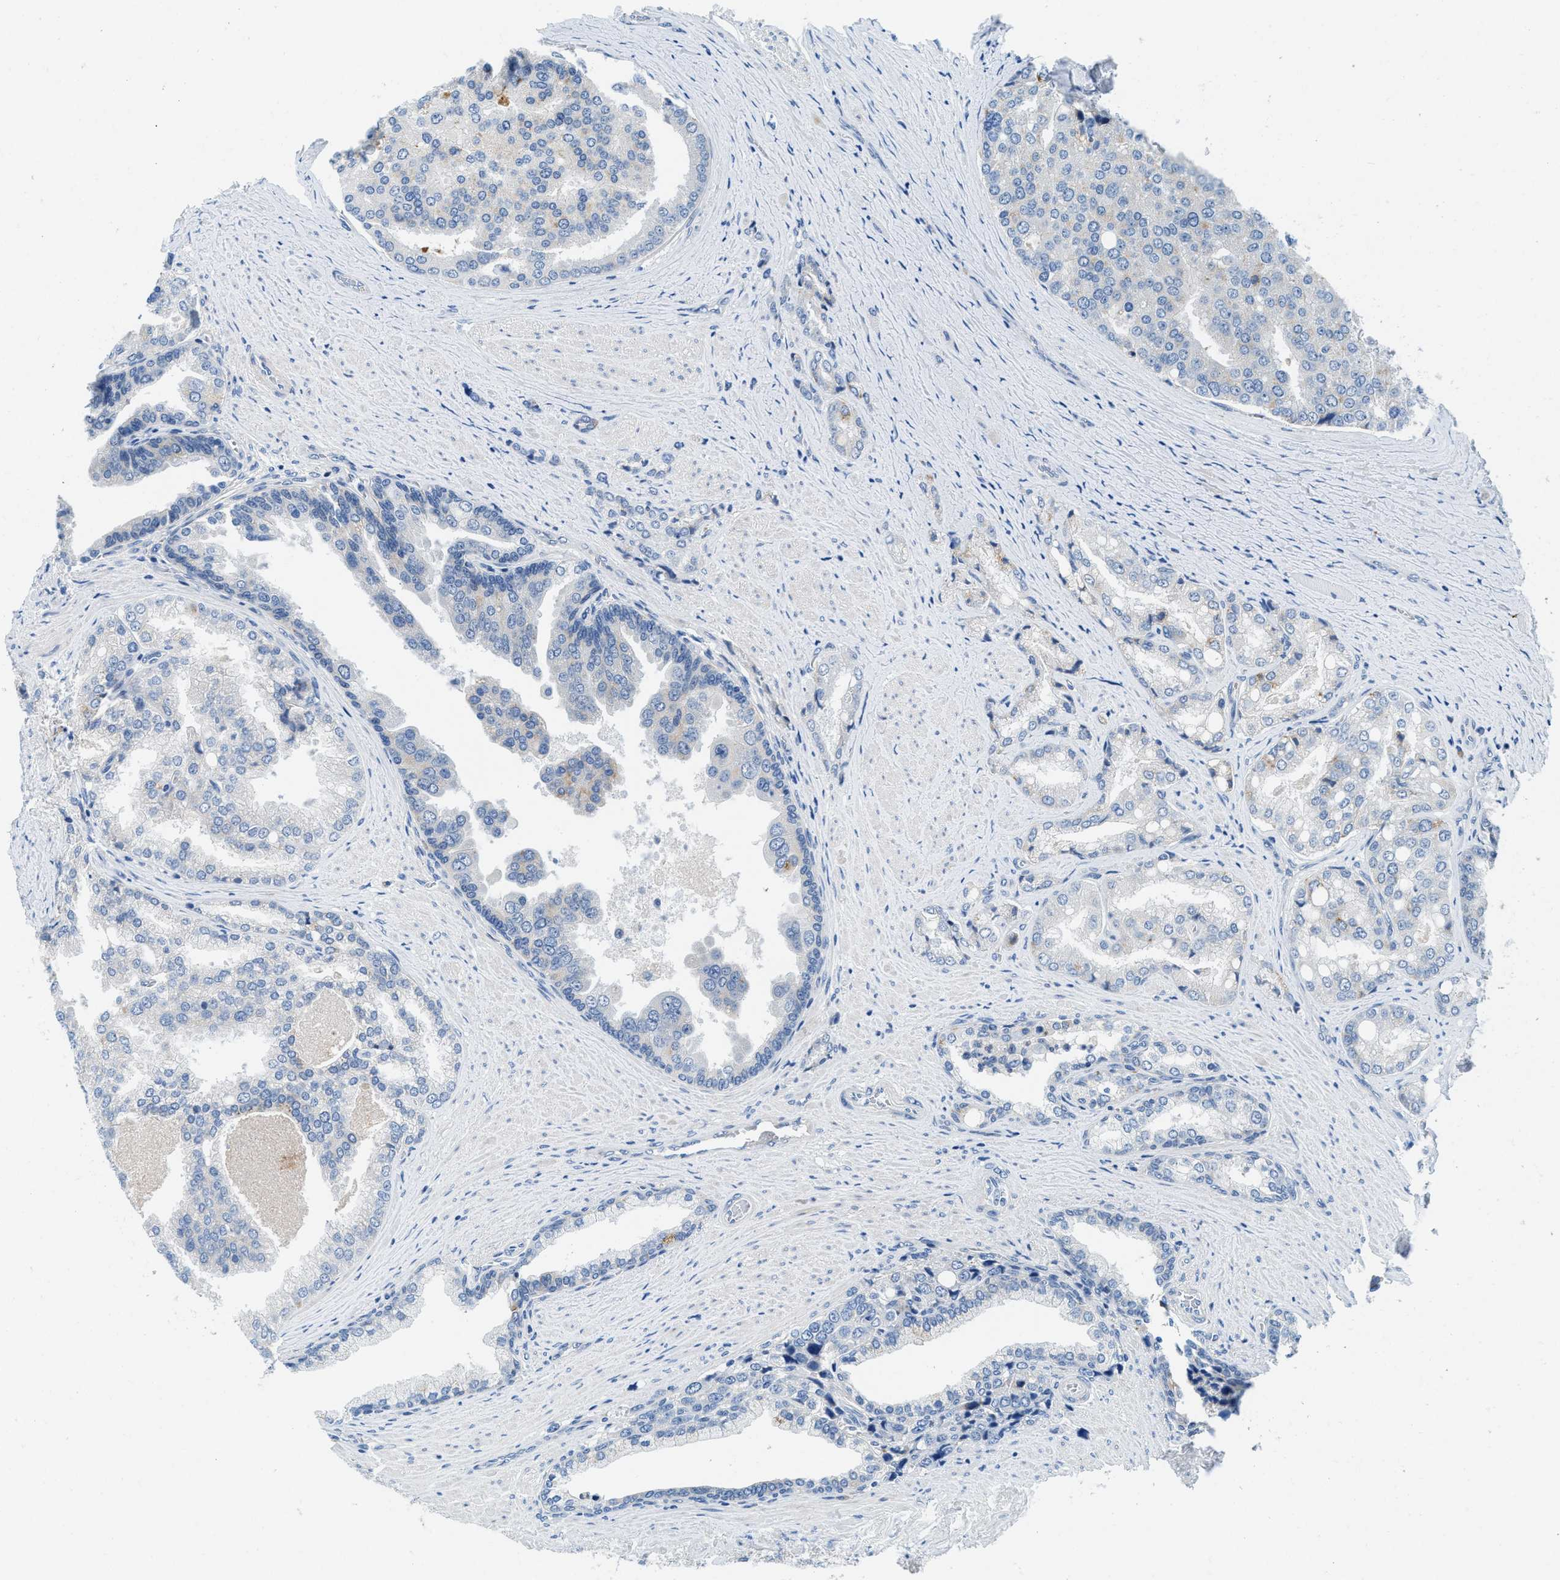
{"staining": {"intensity": "negative", "quantity": "none", "location": "none"}, "tissue": "prostate cancer", "cell_type": "Tumor cells", "image_type": "cancer", "snomed": [{"axis": "morphology", "description": "Adenocarcinoma, High grade"}, {"axis": "topography", "description": "Prostate"}], "caption": "DAB immunohistochemical staining of prostate cancer (adenocarcinoma (high-grade)) reveals no significant expression in tumor cells.", "gene": "TSPAN3", "patient": {"sex": "male", "age": 50}}